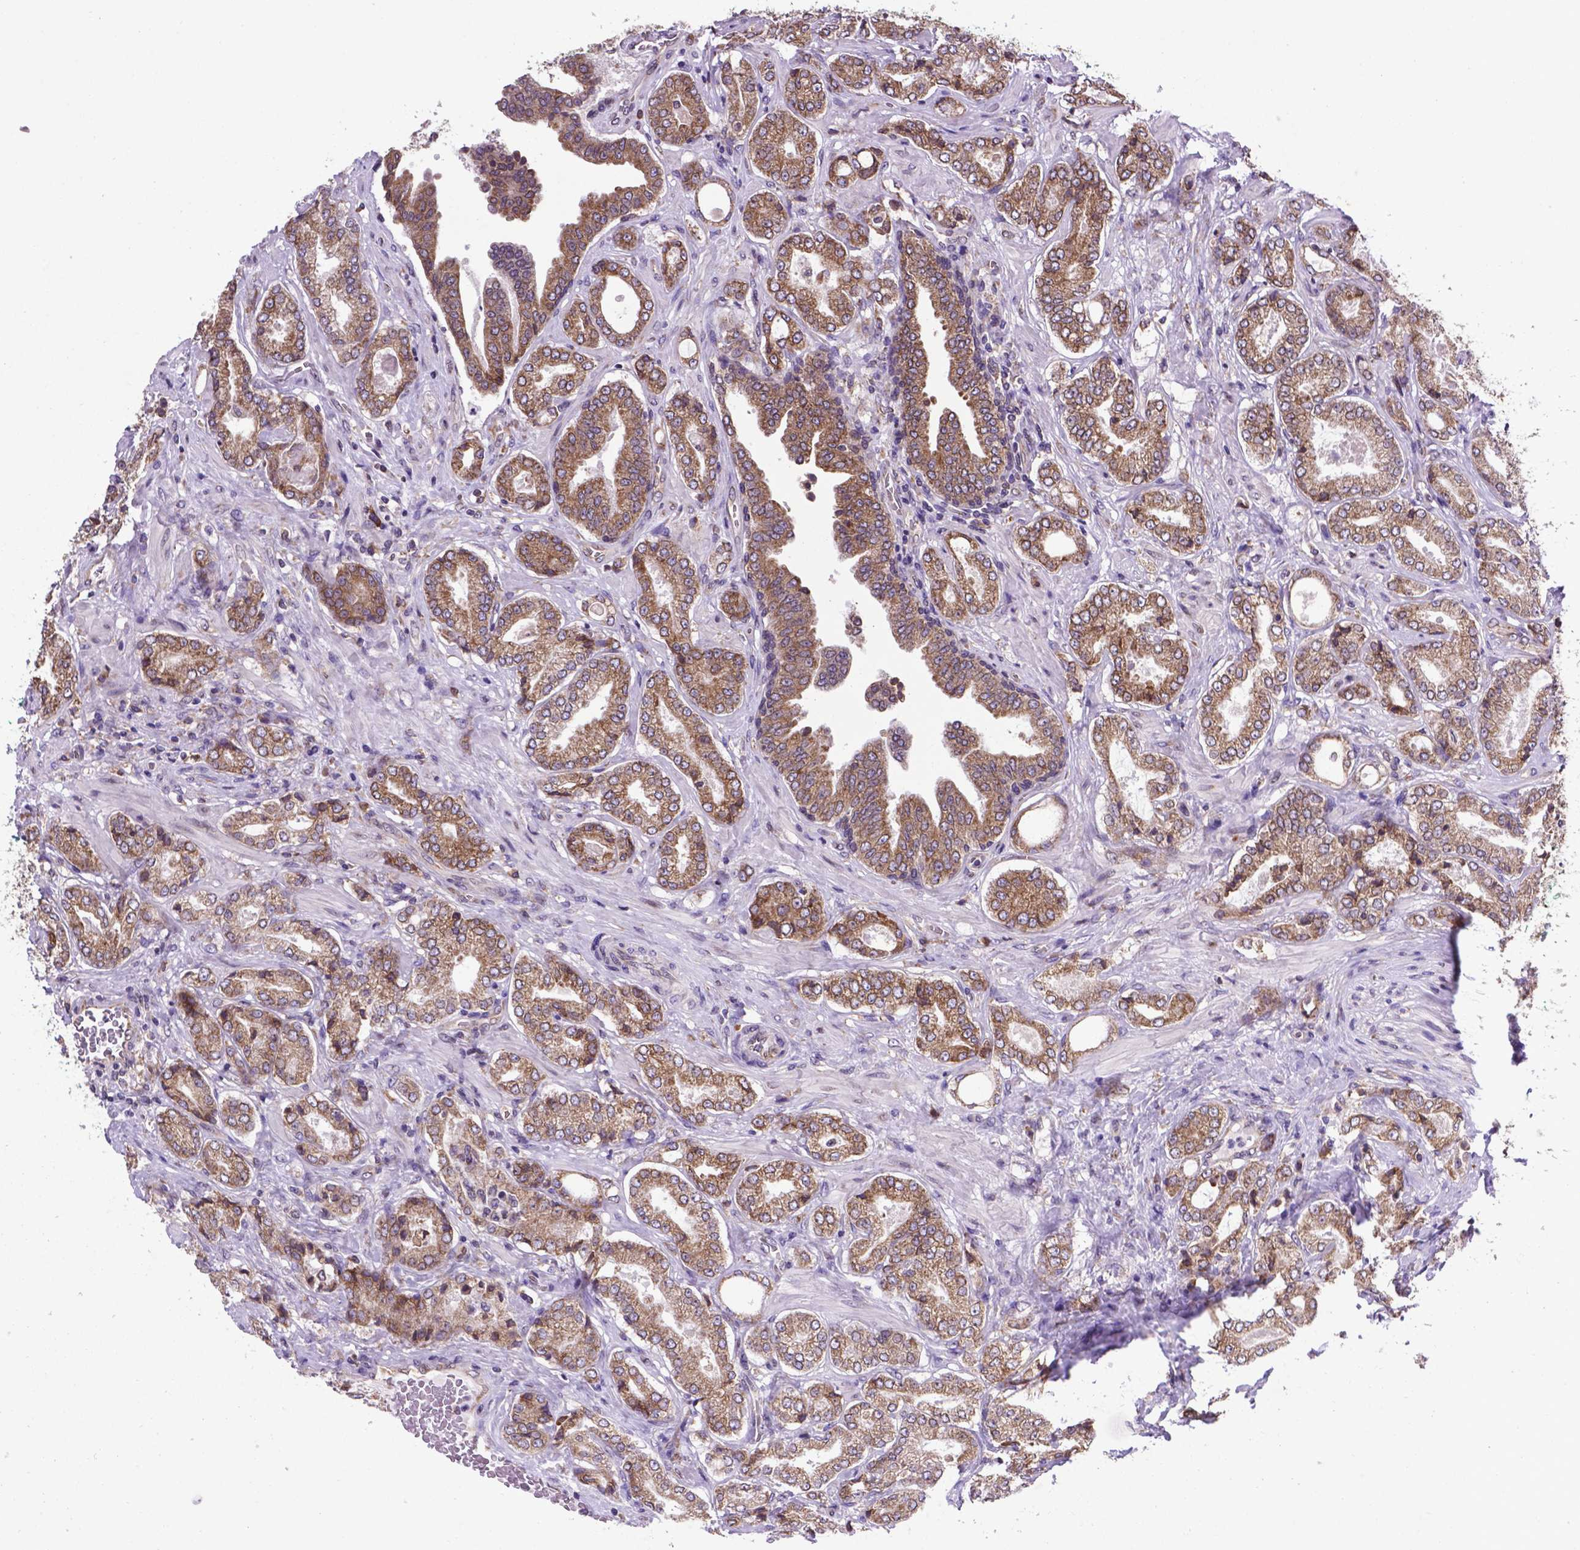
{"staining": {"intensity": "moderate", "quantity": ">75%", "location": "cytoplasmic/membranous"}, "tissue": "prostate cancer", "cell_type": "Tumor cells", "image_type": "cancer", "snomed": [{"axis": "morphology", "description": "Adenocarcinoma, NOS"}, {"axis": "topography", "description": "Prostate"}], "caption": "This micrograph demonstrates immunohistochemistry (IHC) staining of prostate adenocarcinoma, with medium moderate cytoplasmic/membranous expression in about >75% of tumor cells.", "gene": "WDR83OS", "patient": {"sex": "male", "age": 64}}